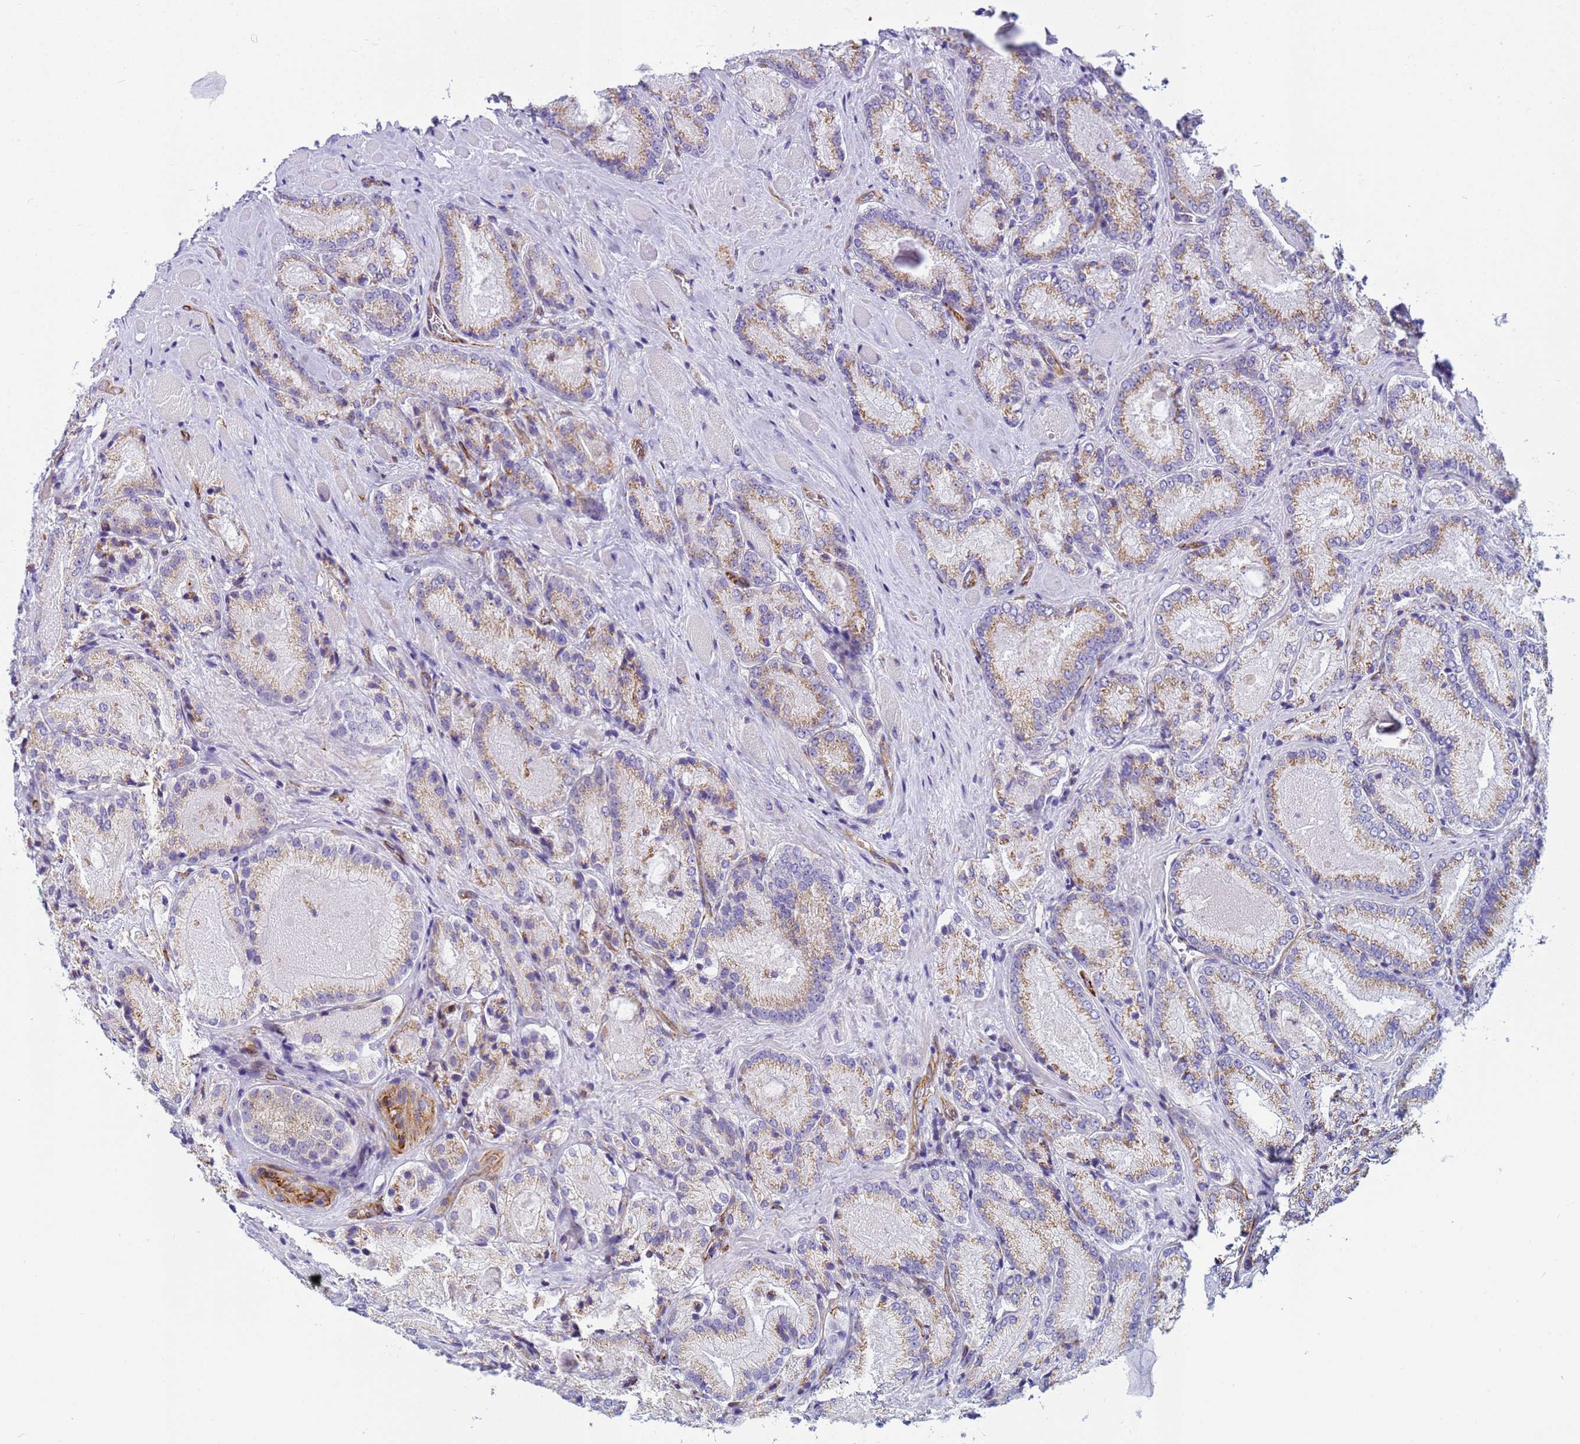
{"staining": {"intensity": "moderate", "quantity": "25%-75%", "location": "cytoplasmic/membranous"}, "tissue": "prostate cancer", "cell_type": "Tumor cells", "image_type": "cancer", "snomed": [{"axis": "morphology", "description": "Adenocarcinoma, Low grade"}, {"axis": "topography", "description": "Prostate"}], "caption": "Tumor cells reveal medium levels of moderate cytoplasmic/membranous expression in approximately 25%-75% of cells in human prostate cancer (adenocarcinoma (low-grade)).", "gene": "UBXN2B", "patient": {"sex": "male", "age": 74}}